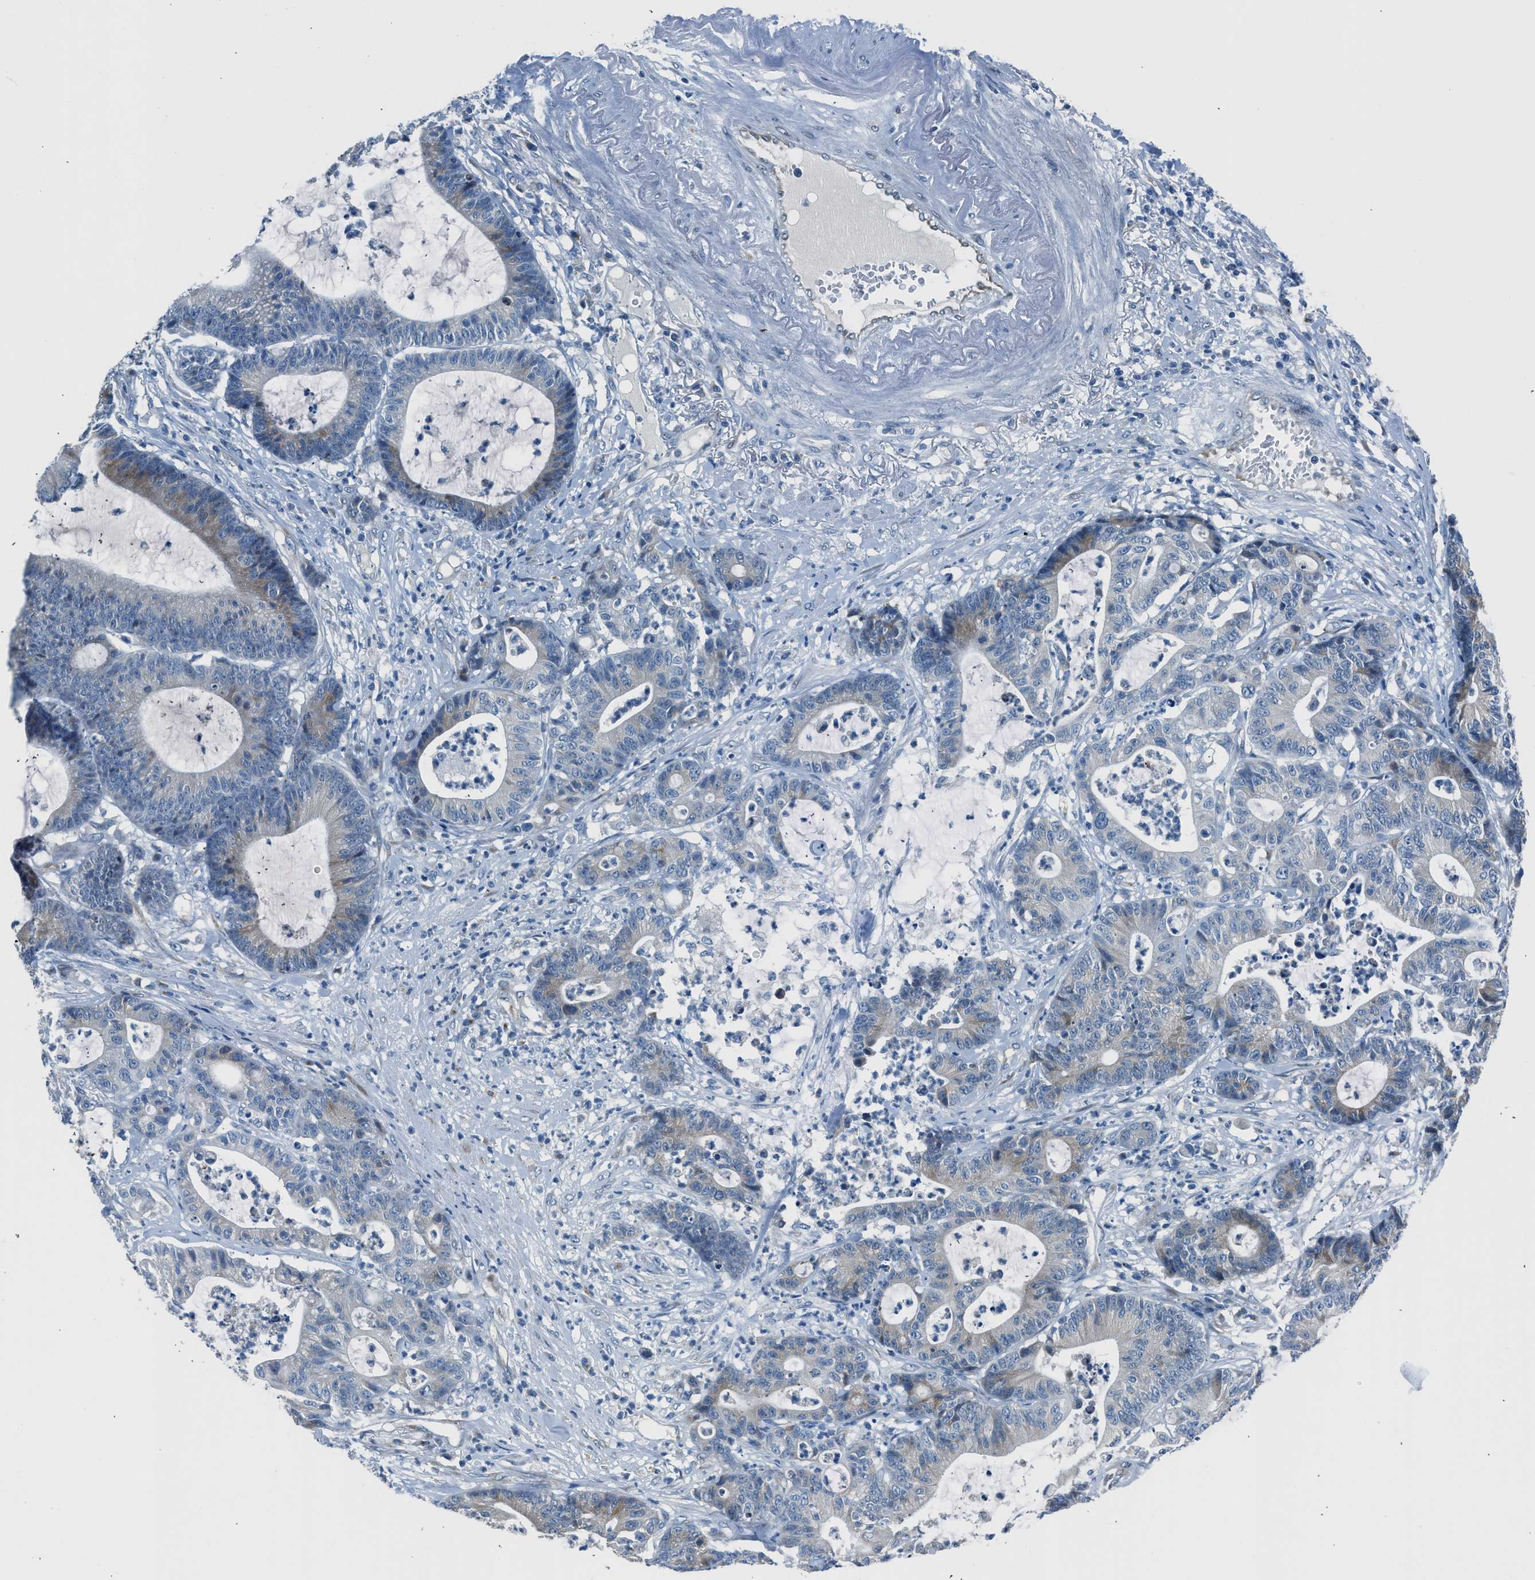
{"staining": {"intensity": "weak", "quantity": "25%-75%", "location": "cytoplasmic/membranous"}, "tissue": "colorectal cancer", "cell_type": "Tumor cells", "image_type": "cancer", "snomed": [{"axis": "morphology", "description": "Adenocarcinoma, NOS"}, {"axis": "topography", "description": "Colon"}], "caption": "Immunohistochemistry of colorectal adenocarcinoma shows low levels of weak cytoplasmic/membranous expression in approximately 25%-75% of tumor cells.", "gene": "RNF41", "patient": {"sex": "female", "age": 84}}